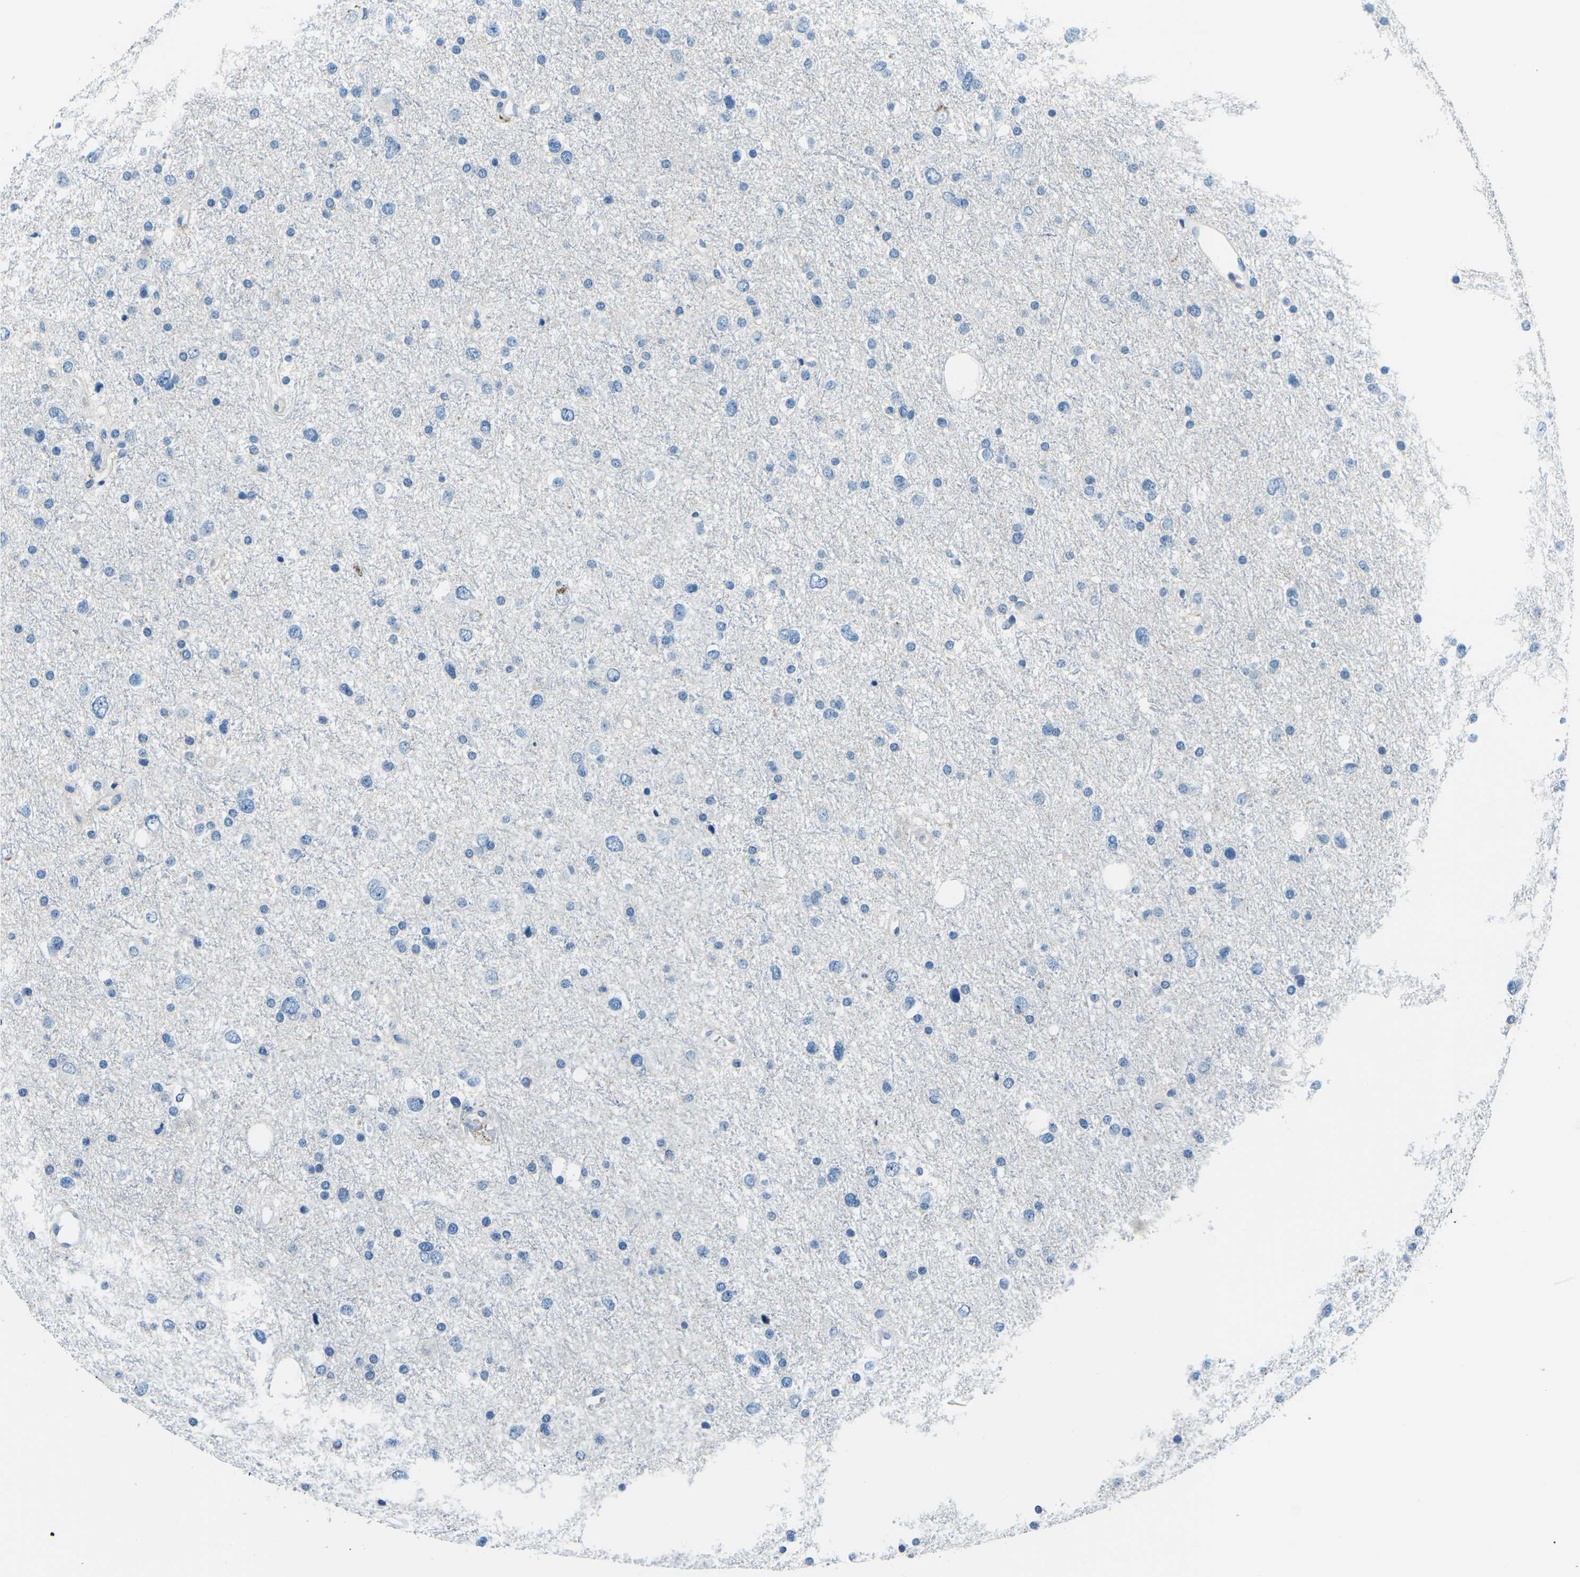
{"staining": {"intensity": "negative", "quantity": "none", "location": "none"}, "tissue": "glioma", "cell_type": "Tumor cells", "image_type": "cancer", "snomed": [{"axis": "morphology", "description": "Glioma, malignant, Low grade"}, {"axis": "topography", "description": "Brain"}], "caption": "Tumor cells are negative for protein expression in human glioma.", "gene": "CD1D", "patient": {"sex": "female", "age": 37}}